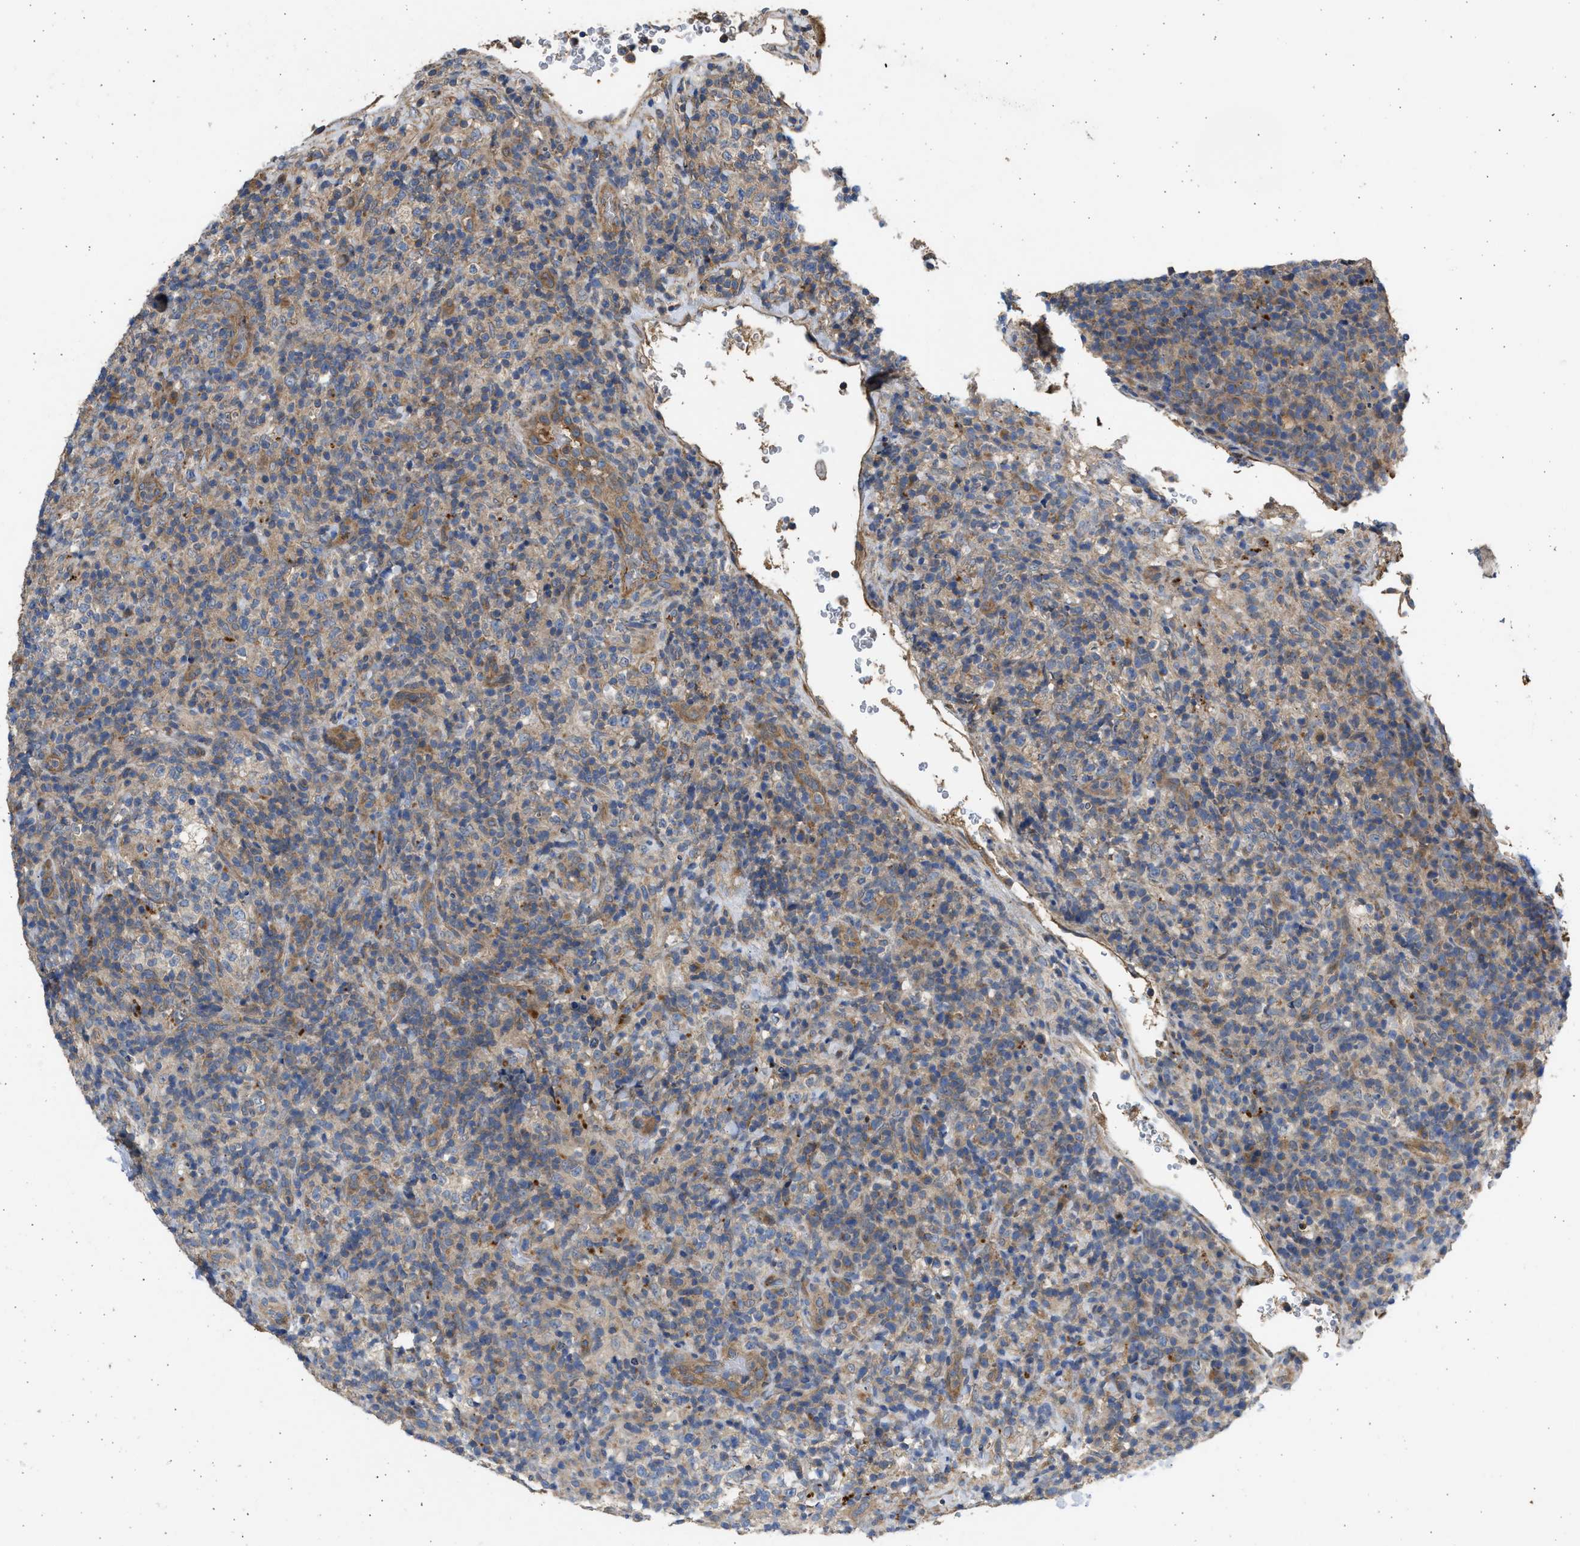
{"staining": {"intensity": "weak", "quantity": "25%-75%", "location": "cytoplasmic/membranous"}, "tissue": "lymphoma", "cell_type": "Tumor cells", "image_type": "cancer", "snomed": [{"axis": "morphology", "description": "Malignant lymphoma, non-Hodgkin's type, High grade"}, {"axis": "topography", "description": "Lymph node"}], "caption": "Human high-grade malignant lymphoma, non-Hodgkin's type stained for a protein (brown) reveals weak cytoplasmic/membranous positive expression in about 25%-75% of tumor cells.", "gene": "CSRNP2", "patient": {"sex": "female", "age": 76}}